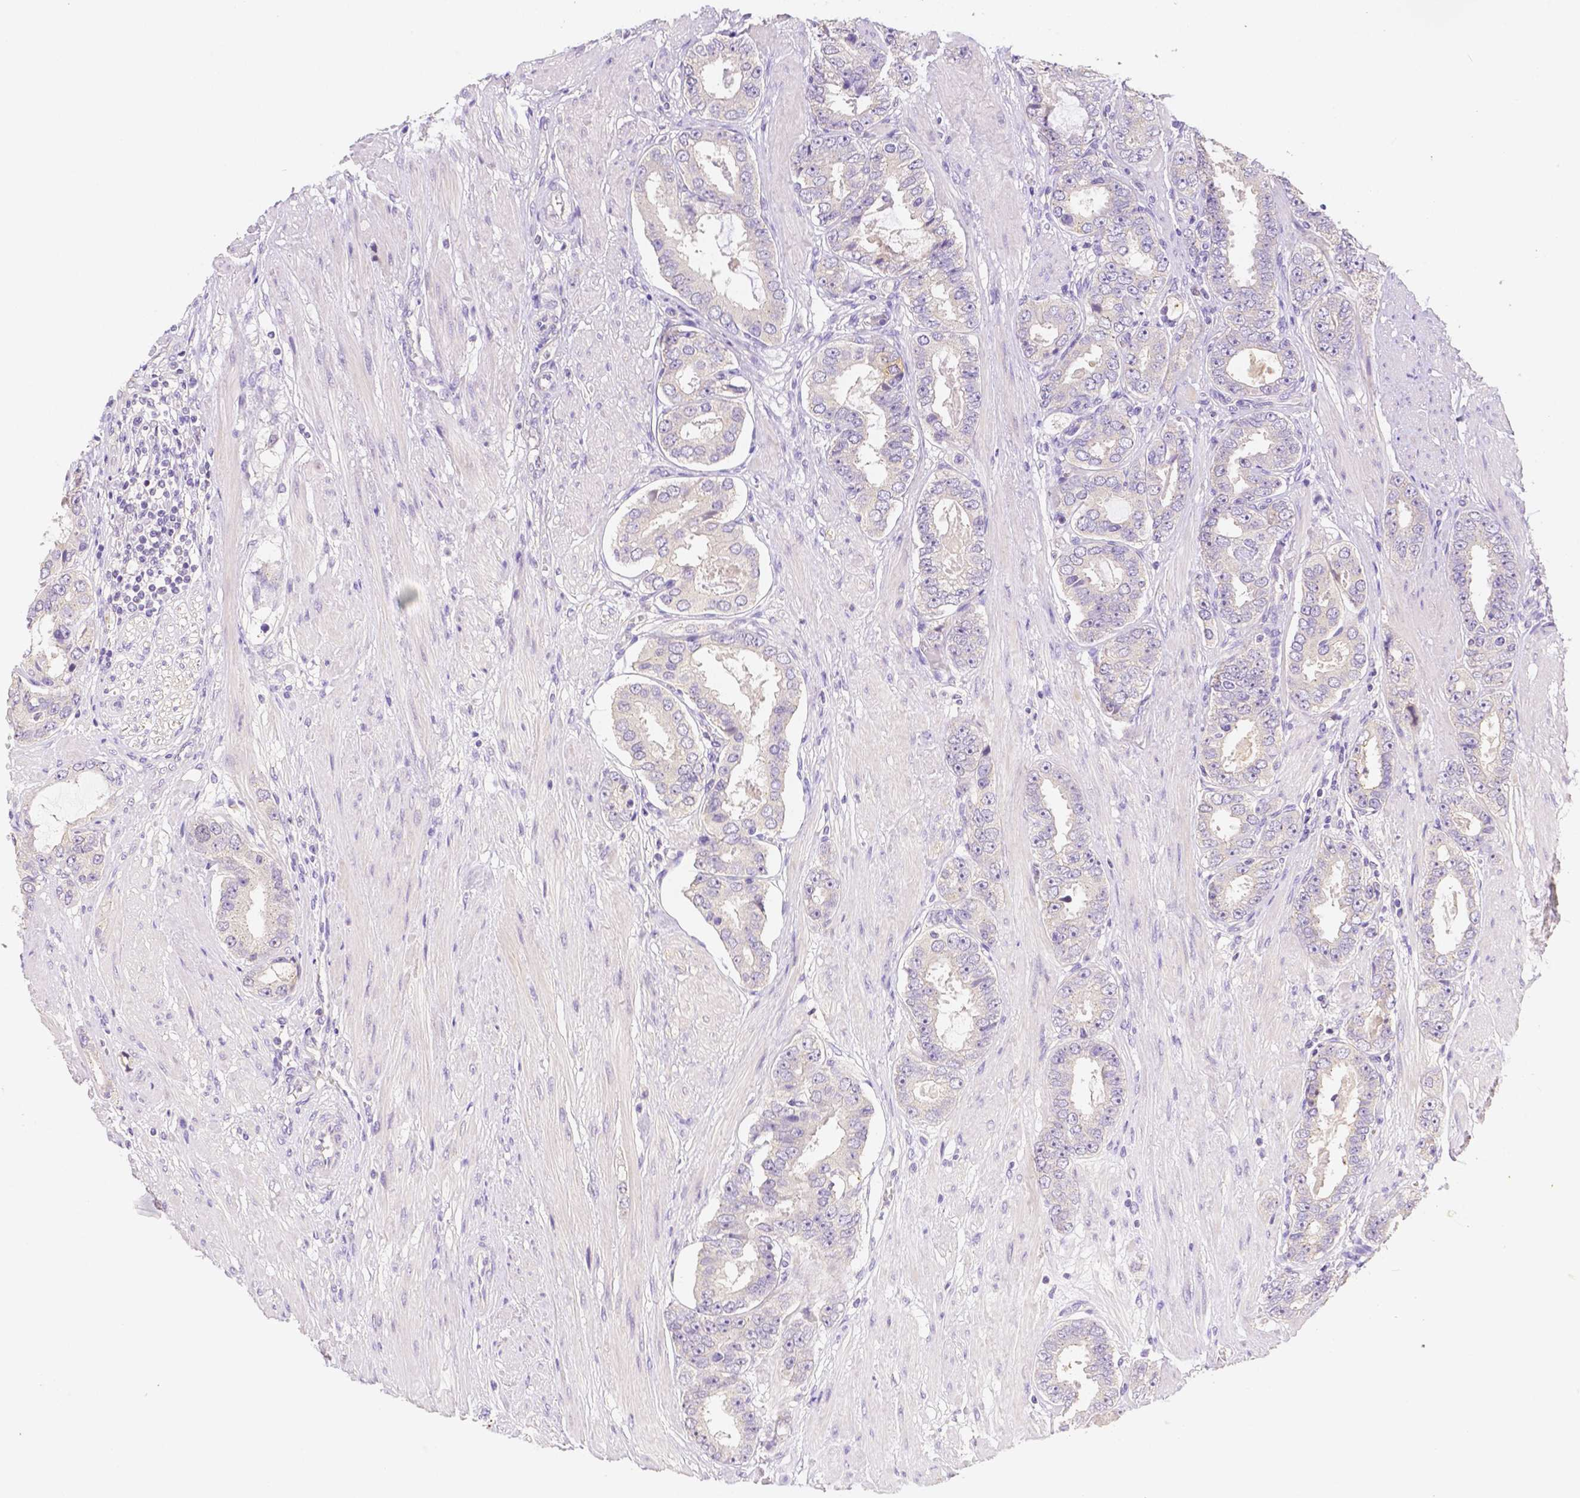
{"staining": {"intensity": "negative", "quantity": "none", "location": "none"}, "tissue": "prostate cancer", "cell_type": "Tumor cells", "image_type": "cancer", "snomed": [{"axis": "morphology", "description": "Adenocarcinoma, High grade"}, {"axis": "topography", "description": "Prostate"}], "caption": "DAB (3,3'-diaminobenzidine) immunohistochemical staining of human prostate cancer (high-grade adenocarcinoma) demonstrates no significant staining in tumor cells.", "gene": "C10orf67", "patient": {"sex": "male", "age": 63}}